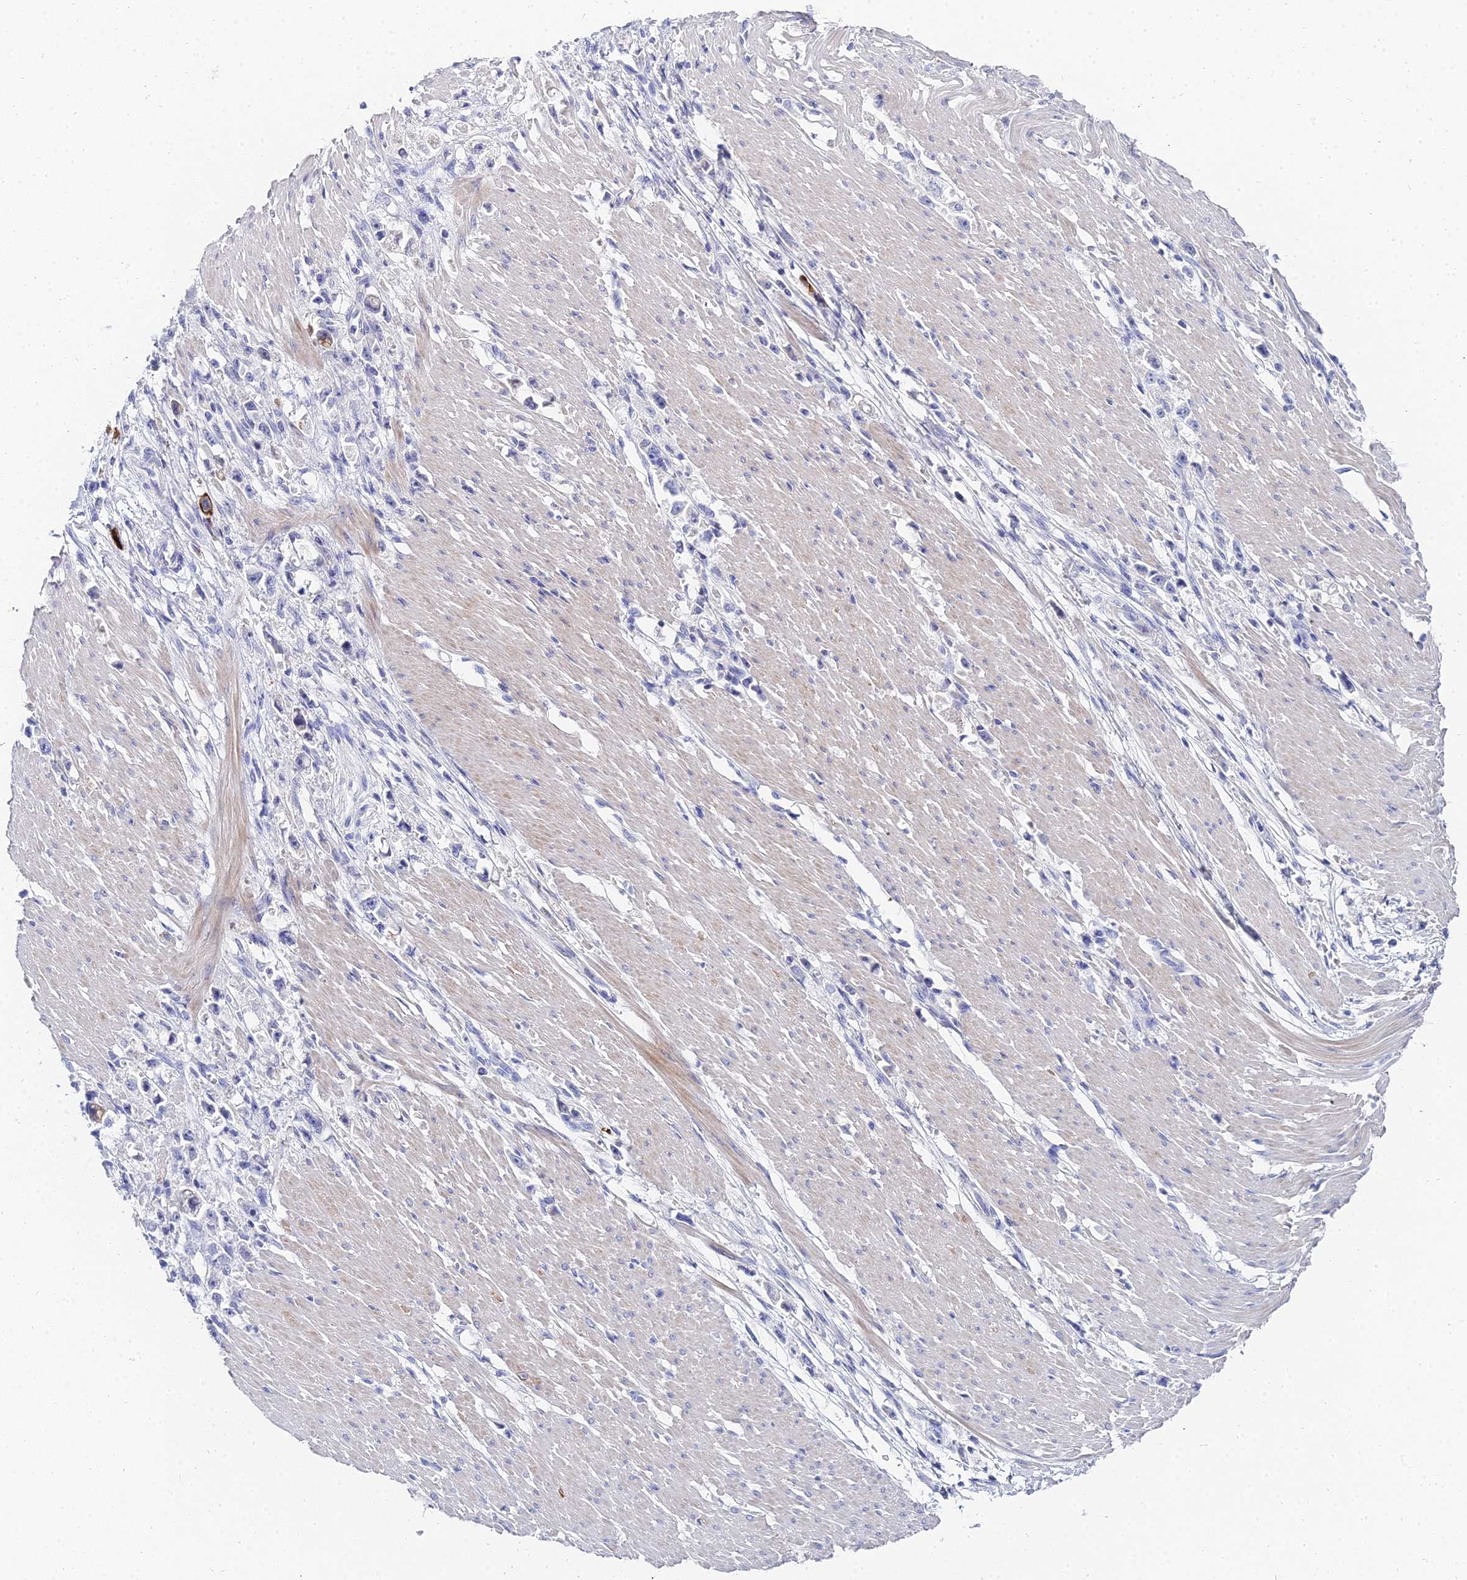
{"staining": {"intensity": "negative", "quantity": "none", "location": "none"}, "tissue": "stomach cancer", "cell_type": "Tumor cells", "image_type": "cancer", "snomed": [{"axis": "morphology", "description": "Adenocarcinoma, NOS"}, {"axis": "topography", "description": "Stomach"}], "caption": "Stomach cancer was stained to show a protein in brown. There is no significant positivity in tumor cells.", "gene": "KRT17", "patient": {"sex": "female", "age": 59}}